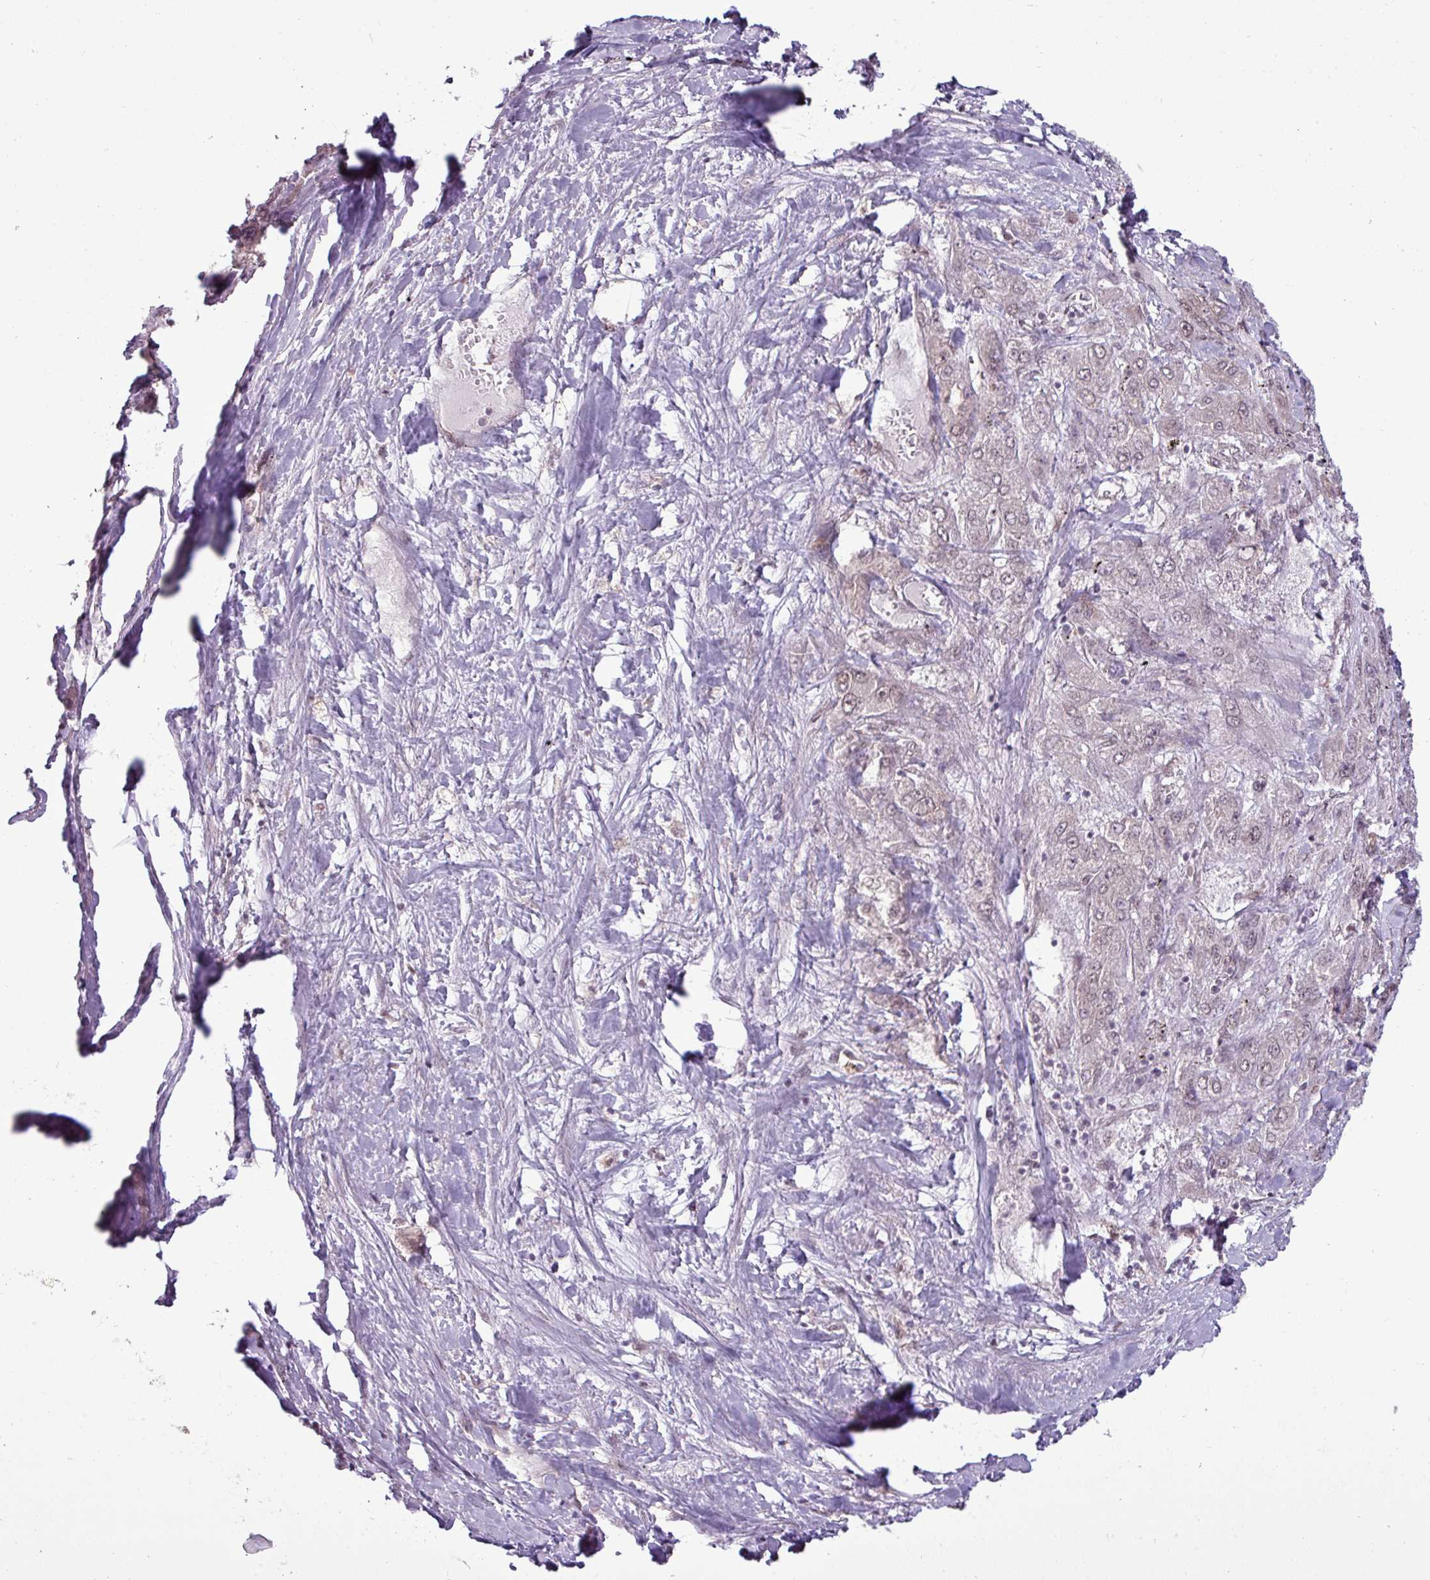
{"staining": {"intensity": "negative", "quantity": "none", "location": "none"}, "tissue": "liver cancer", "cell_type": "Tumor cells", "image_type": "cancer", "snomed": [{"axis": "morphology", "description": "Carcinoma, Hepatocellular, NOS"}, {"axis": "topography", "description": "Liver"}], "caption": "Immunohistochemistry of human hepatocellular carcinoma (liver) shows no expression in tumor cells. The staining is performed using DAB (3,3'-diaminobenzidine) brown chromogen with nuclei counter-stained in using hematoxylin.", "gene": "GPT2", "patient": {"sex": "female", "age": 73}}